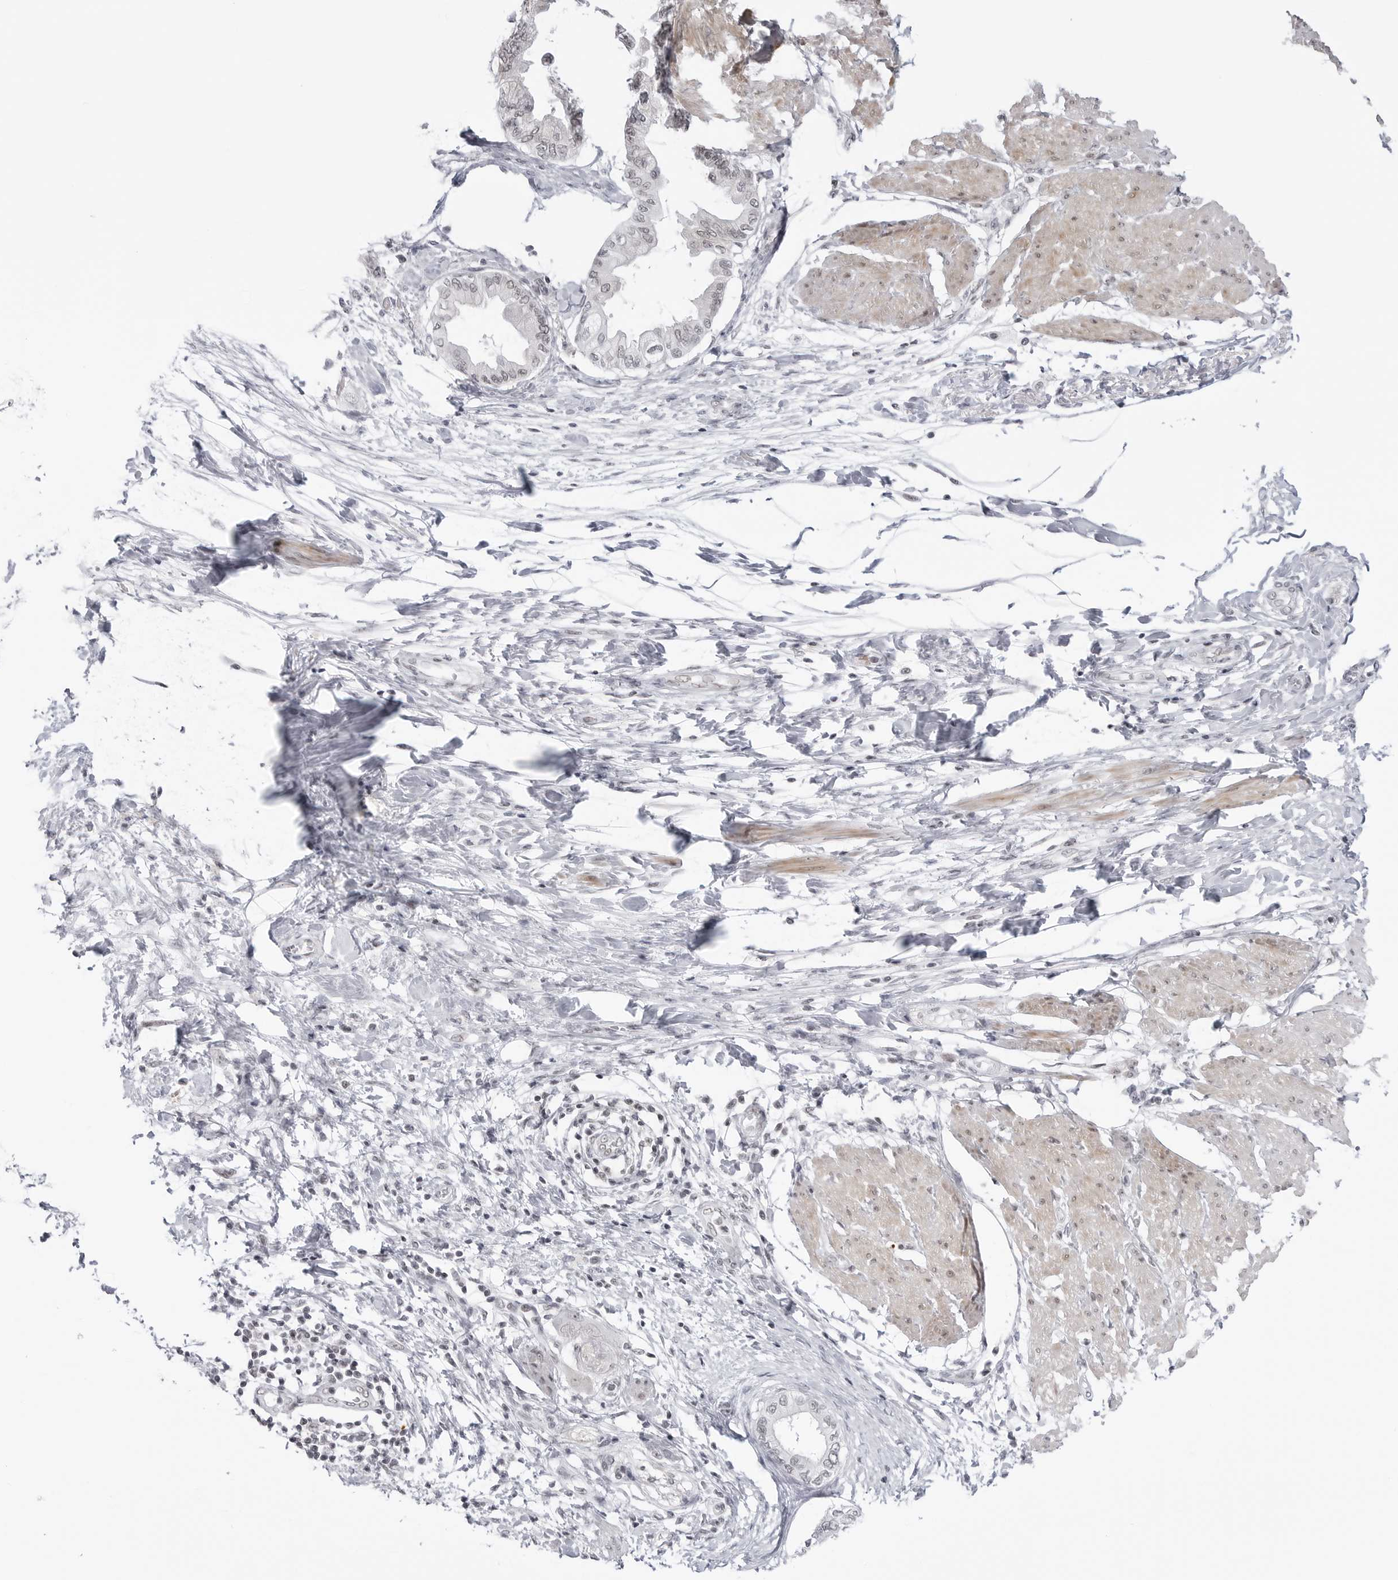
{"staining": {"intensity": "negative", "quantity": "none", "location": "none"}, "tissue": "pancreatic cancer", "cell_type": "Tumor cells", "image_type": "cancer", "snomed": [{"axis": "morphology", "description": "Normal tissue, NOS"}, {"axis": "morphology", "description": "Adenocarcinoma, NOS"}, {"axis": "topography", "description": "Pancreas"}, {"axis": "topography", "description": "Duodenum"}], "caption": "Immunohistochemistry (IHC) histopathology image of pancreatic adenocarcinoma stained for a protein (brown), which shows no positivity in tumor cells. Brightfield microscopy of IHC stained with DAB (3,3'-diaminobenzidine) (brown) and hematoxylin (blue), captured at high magnification.", "gene": "TRIM66", "patient": {"sex": "female", "age": 60}}